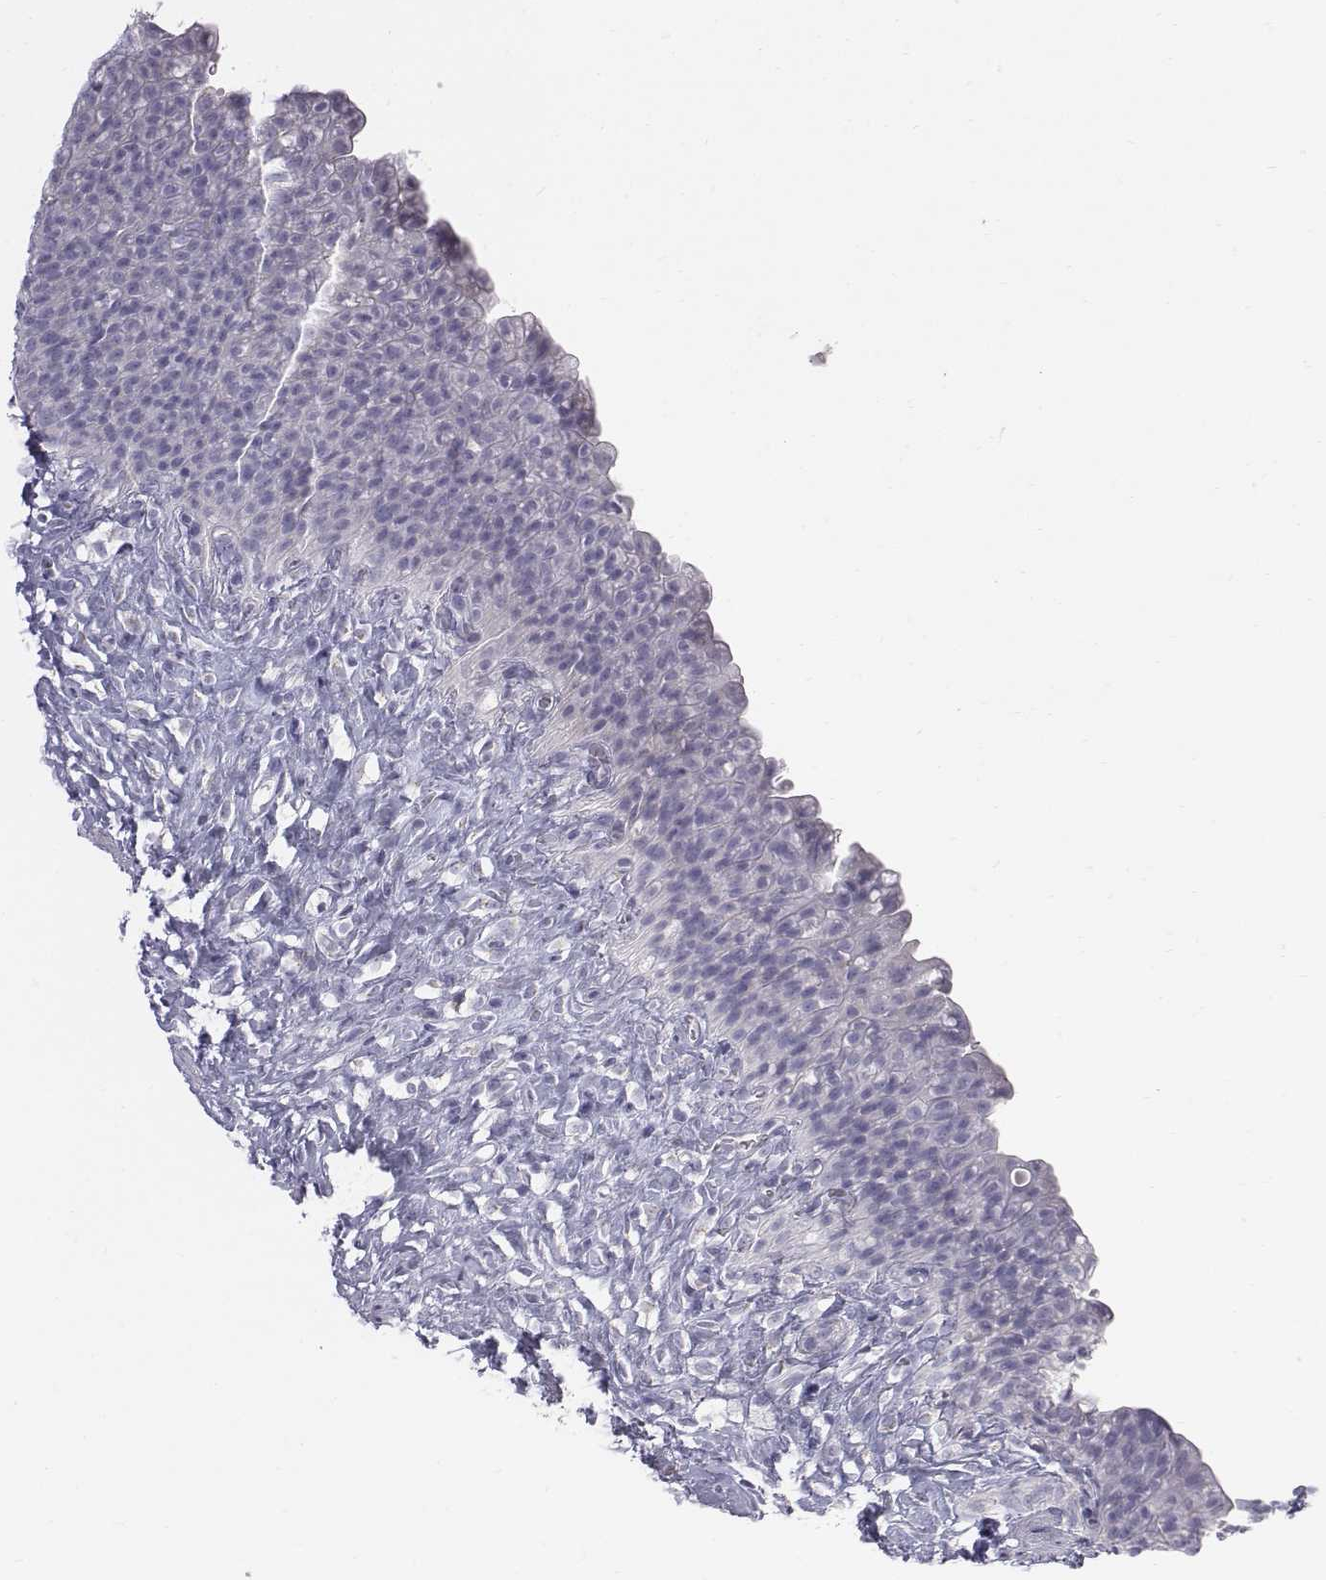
{"staining": {"intensity": "negative", "quantity": "none", "location": "none"}, "tissue": "urinary bladder", "cell_type": "Urothelial cells", "image_type": "normal", "snomed": [{"axis": "morphology", "description": "Normal tissue, NOS"}, {"axis": "topography", "description": "Urinary bladder"}], "caption": "Immunohistochemistry image of normal urinary bladder: urinary bladder stained with DAB demonstrates no significant protein expression in urothelial cells. (Immunohistochemistry (ihc), brightfield microscopy, high magnification).", "gene": "C6orf58", "patient": {"sex": "male", "age": 76}}